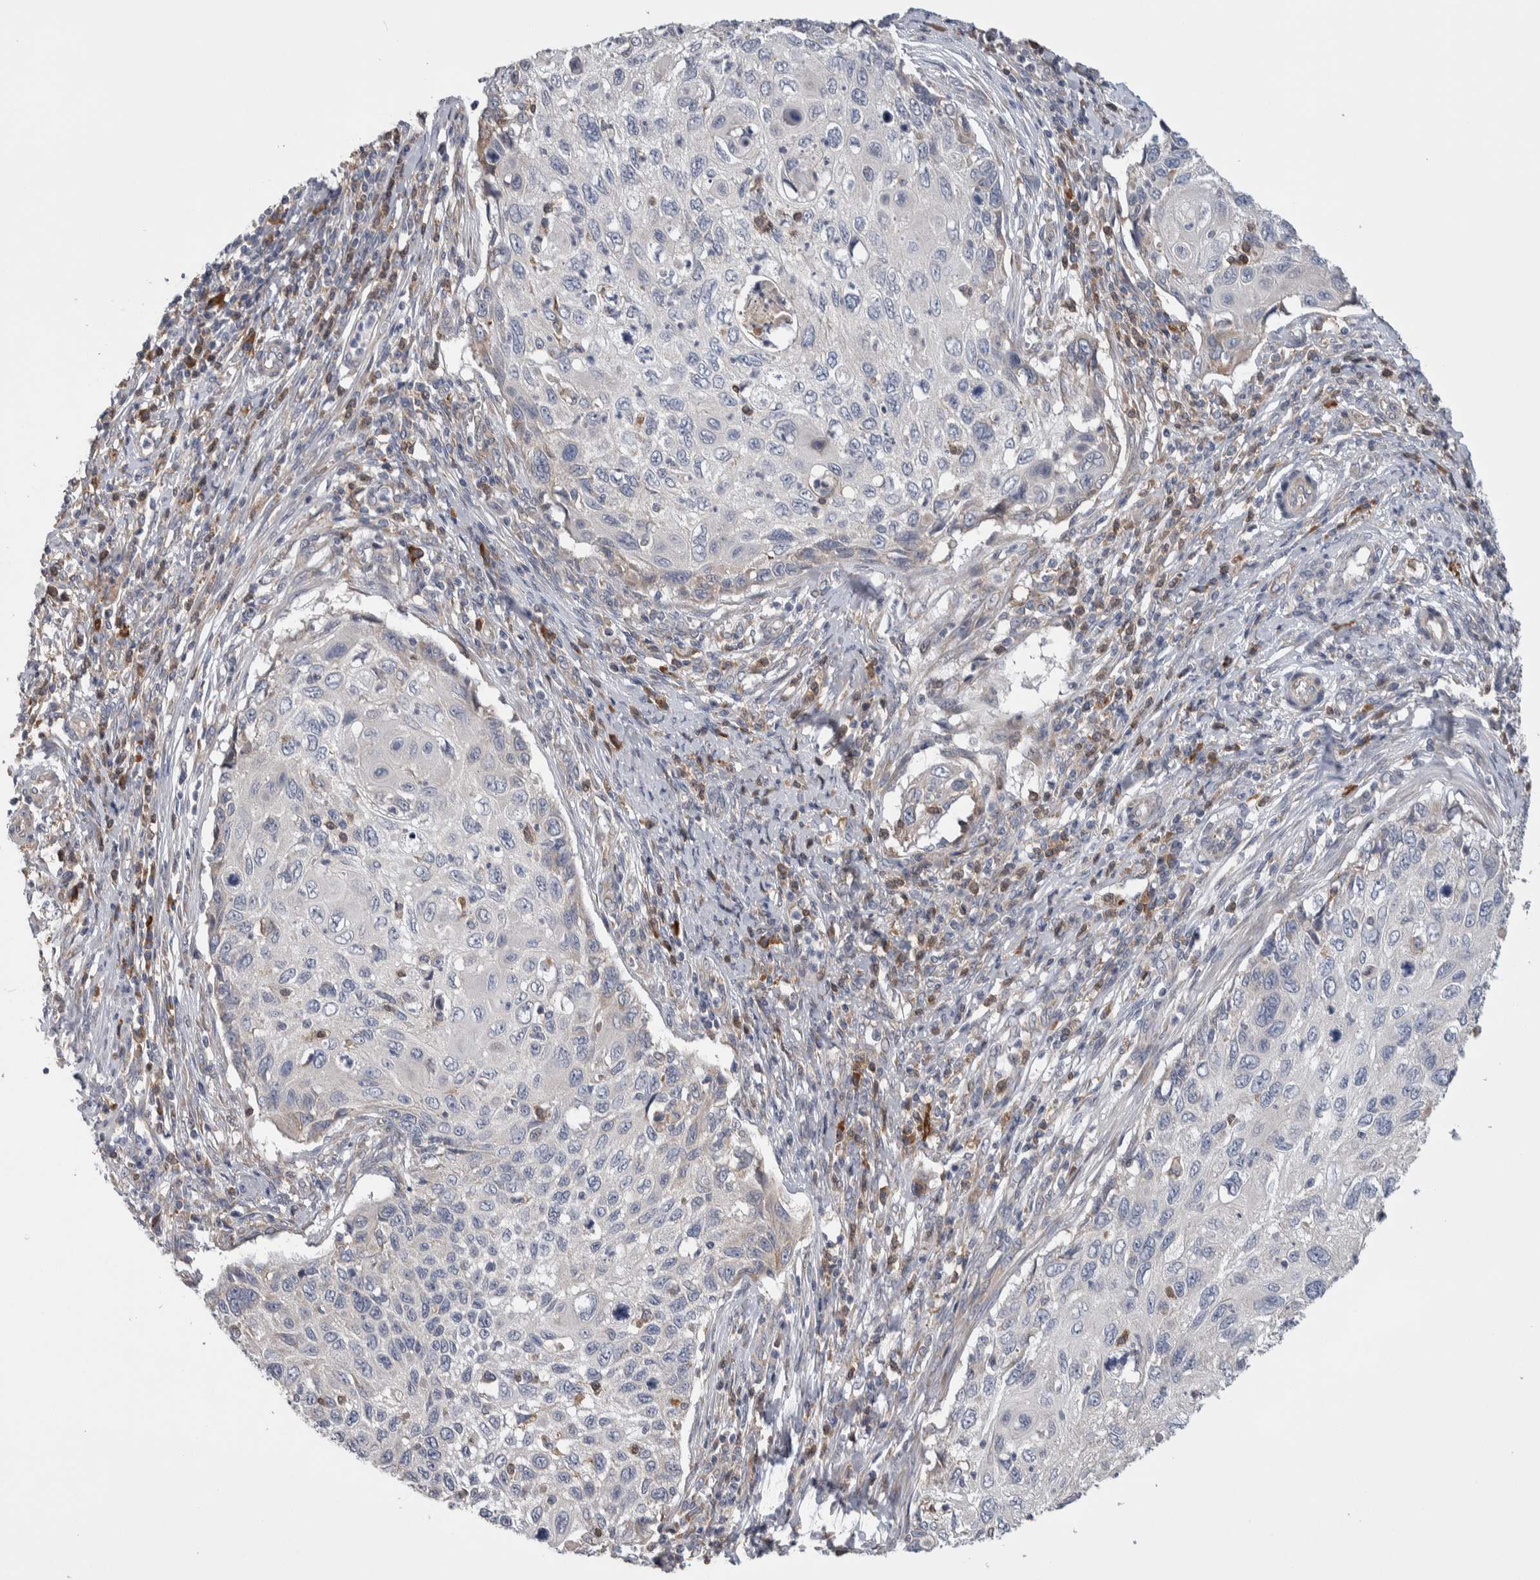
{"staining": {"intensity": "negative", "quantity": "none", "location": "none"}, "tissue": "cervical cancer", "cell_type": "Tumor cells", "image_type": "cancer", "snomed": [{"axis": "morphology", "description": "Squamous cell carcinoma, NOS"}, {"axis": "topography", "description": "Cervix"}], "caption": "Cervical cancer stained for a protein using IHC demonstrates no expression tumor cells.", "gene": "IBTK", "patient": {"sex": "female", "age": 70}}